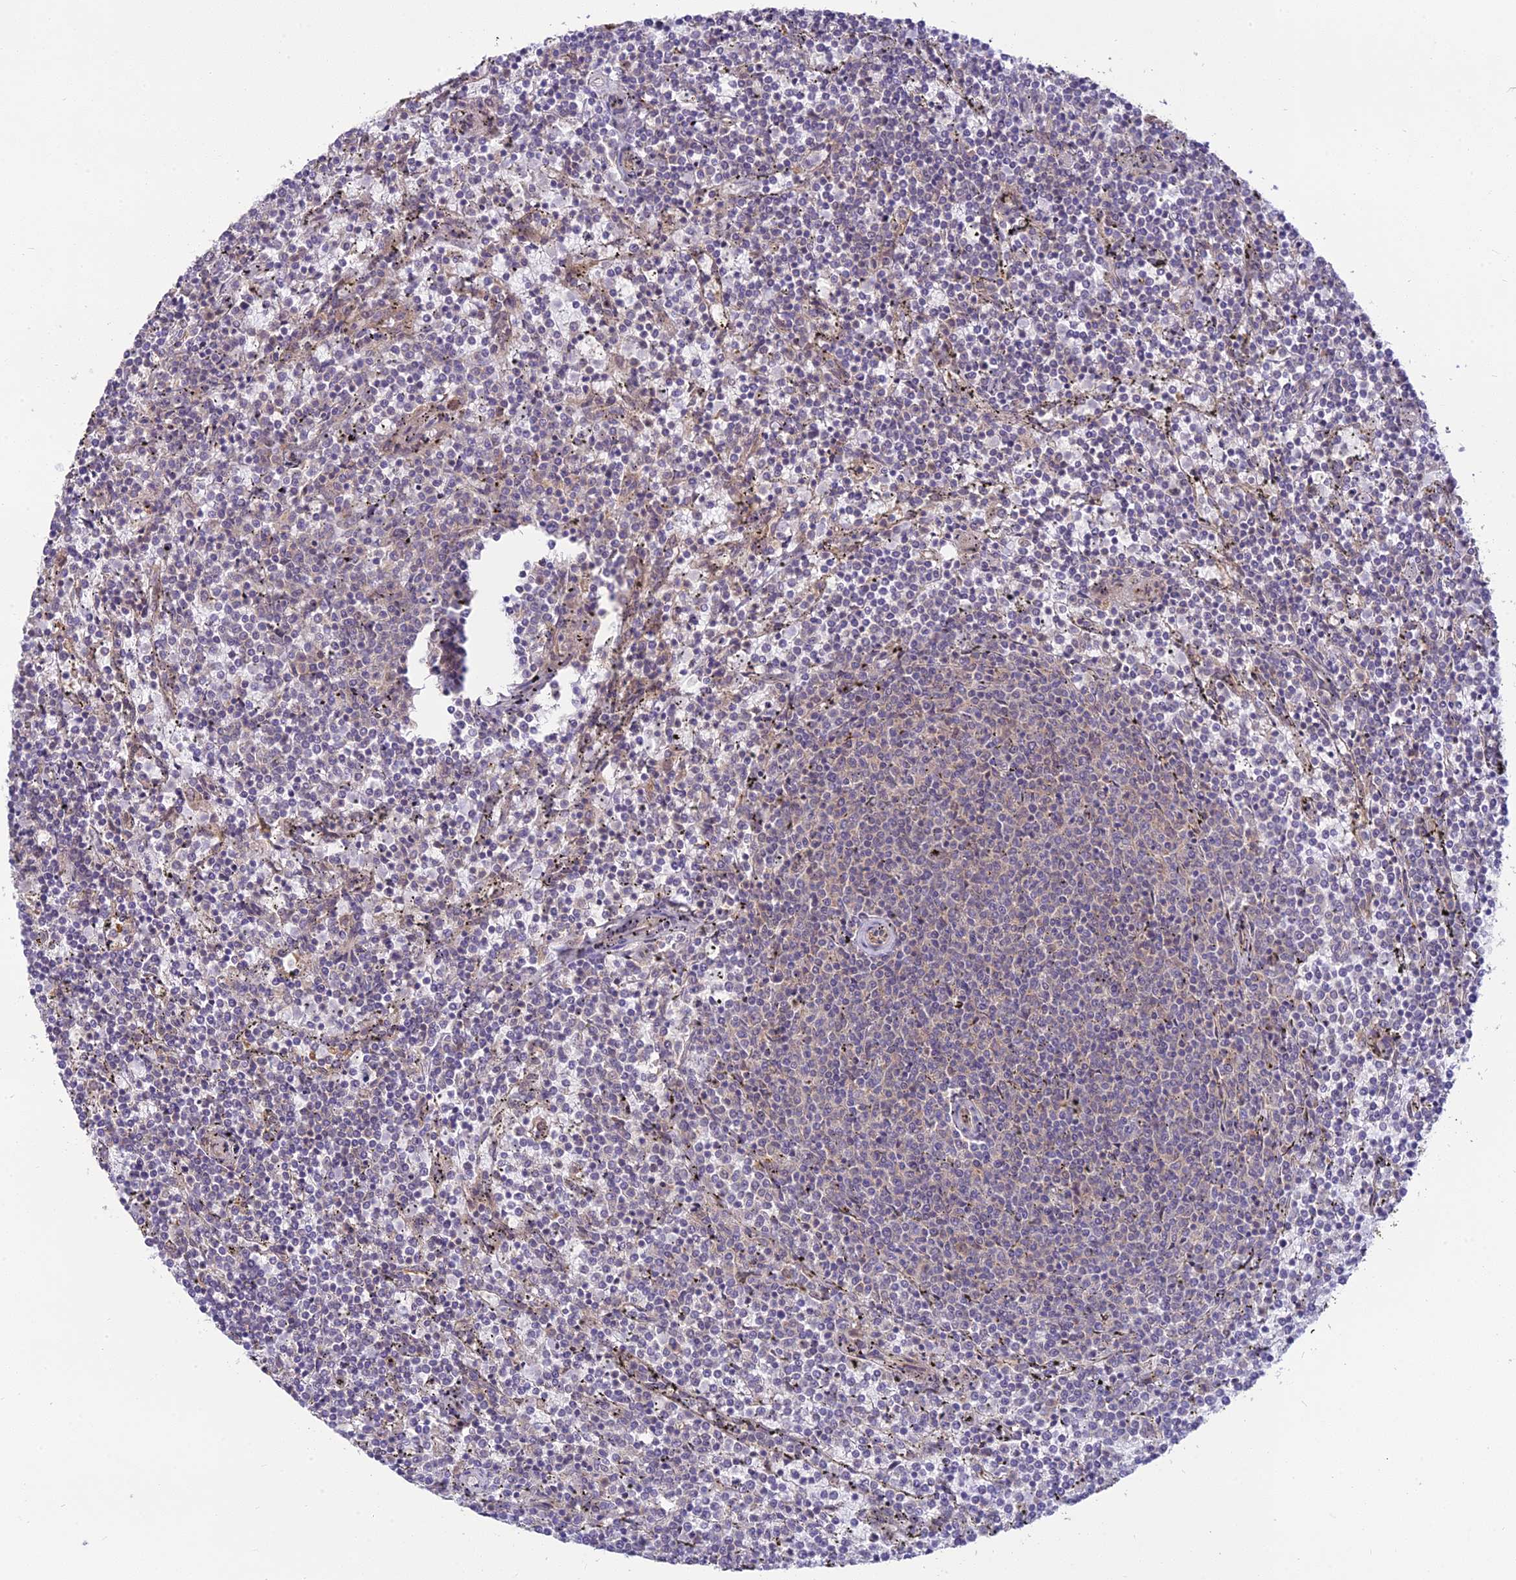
{"staining": {"intensity": "negative", "quantity": "none", "location": "none"}, "tissue": "lymphoma", "cell_type": "Tumor cells", "image_type": "cancer", "snomed": [{"axis": "morphology", "description": "Malignant lymphoma, non-Hodgkin's type, Low grade"}, {"axis": "topography", "description": "Spleen"}], "caption": "High magnification brightfield microscopy of lymphoma stained with DAB (3,3'-diaminobenzidine) (brown) and counterstained with hematoxylin (blue): tumor cells show no significant staining. Brightfield microscopy of immunohistochemistry (IHC) stained with DAB (brown) and hematoxylin (blue), captured at high magnification.", "gene": "SKIC8", "patient": {"sex": "female", "age": 50}}